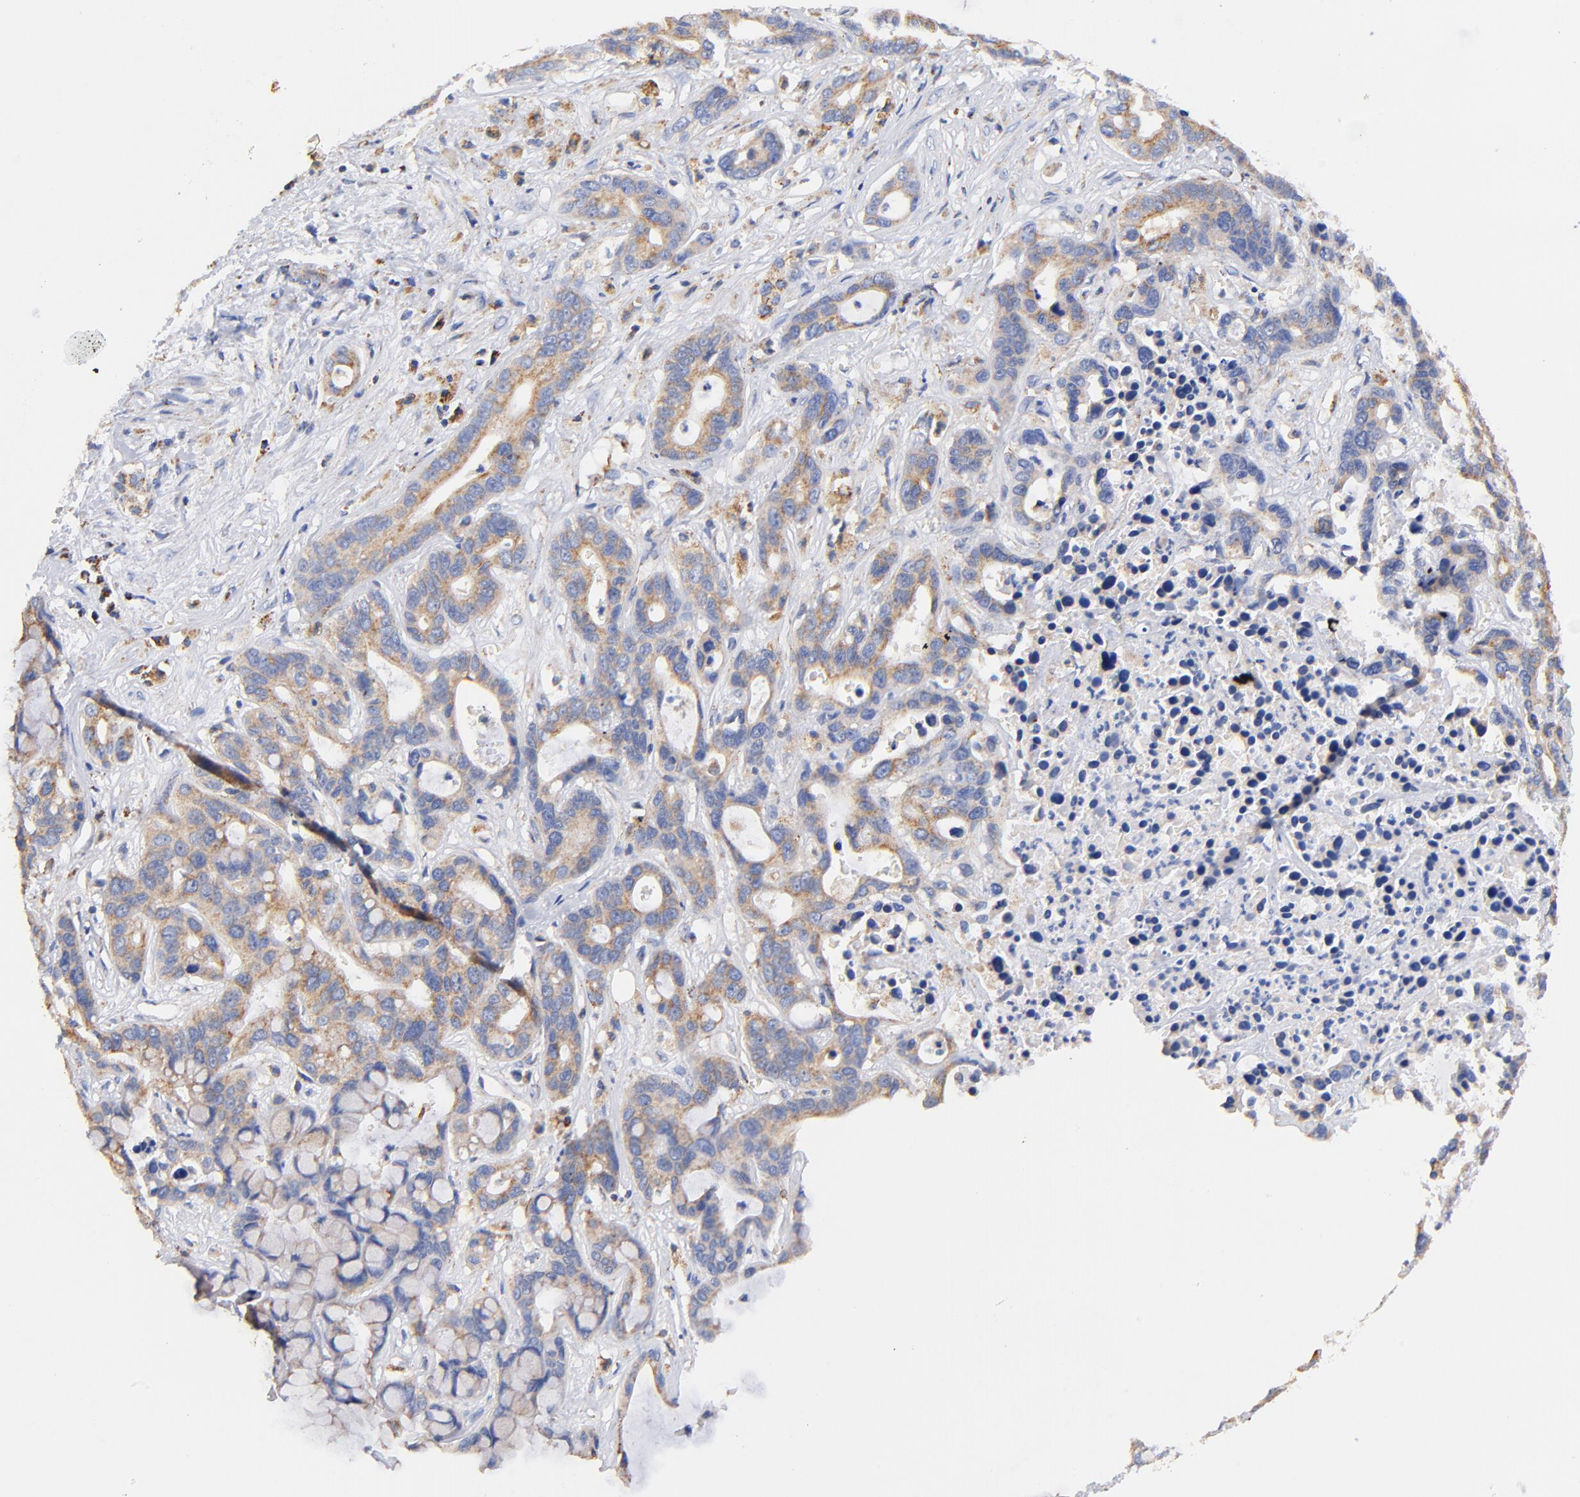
{"staining": {"intensity": "moderate", "quantity": "25%-75%", "location": "cytoplasmic/membranous"}, "tissue": "liver cancer", "cell_type": "Tumor cells", "image_type": "cancer", "snomed": [{"axis": "morphology", "description": "Cholangiocarcinoma"}, {"axis": "topography", "description": "Liver"}], "caption": "Cholangiocarcinoma (liver) was stained to show a protein in brown. There is medium levels of moderate cytoplasmic/membranous positivity in about 25%-75% of tumor cells.", "gene": "ATP5F1D", "patient": {"sex": "female", "age": 65}}